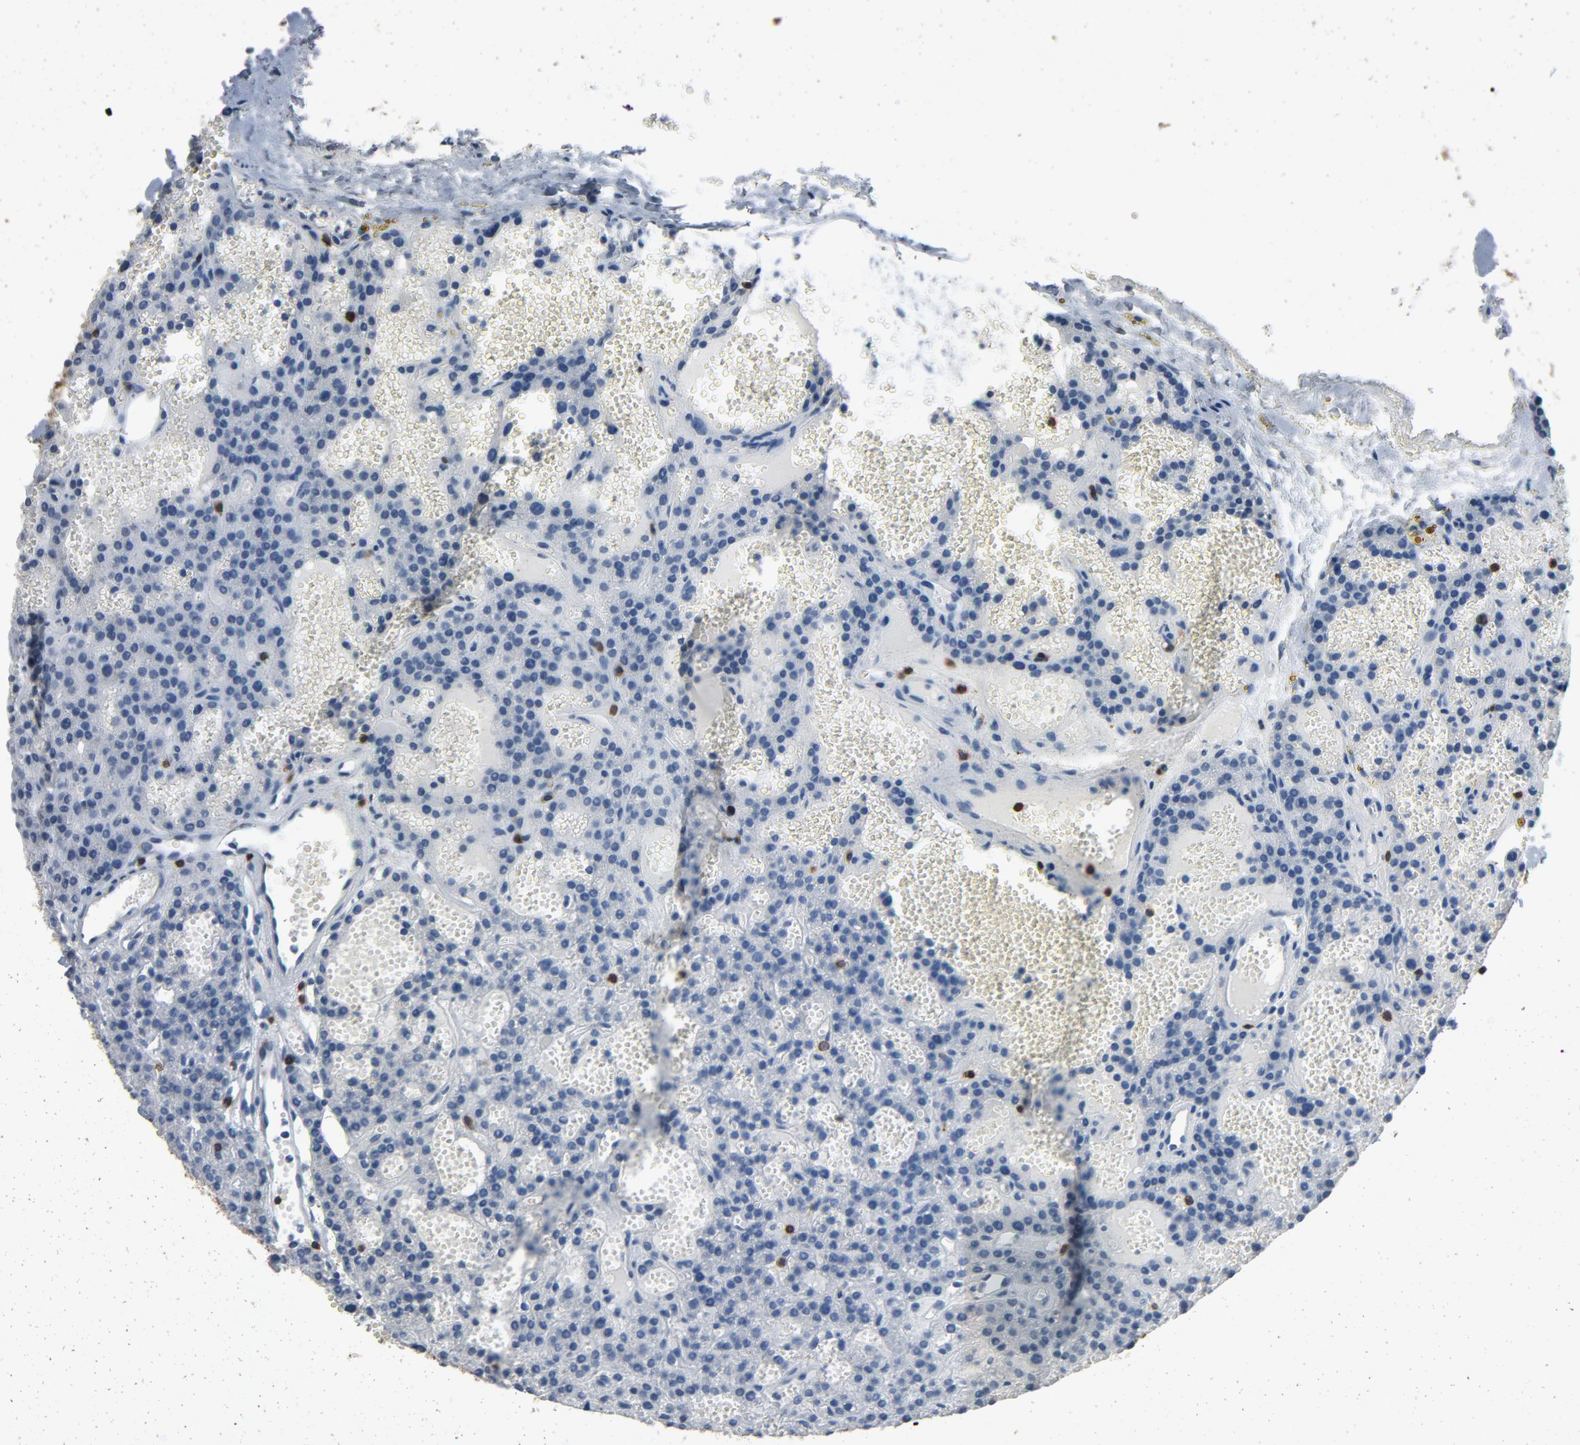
{"staining": {"intensity": "negative", "quantity": "none", "location": "none"}, "tissue": "parathyroid gland", "cell_type": "Glandular cells", "image_type": "normal", "snomed": [{"axis": "morphology", "description": "Normal tissue, NOS"}, {"axis": "topography", "description": "Parathyroid gland"}], "caption": "The IHC histopathology image has no significant positivity in glandular cells of parathyroid gland.", "gene": "LCK", "patient": {"sex": "male", "age": 25}}